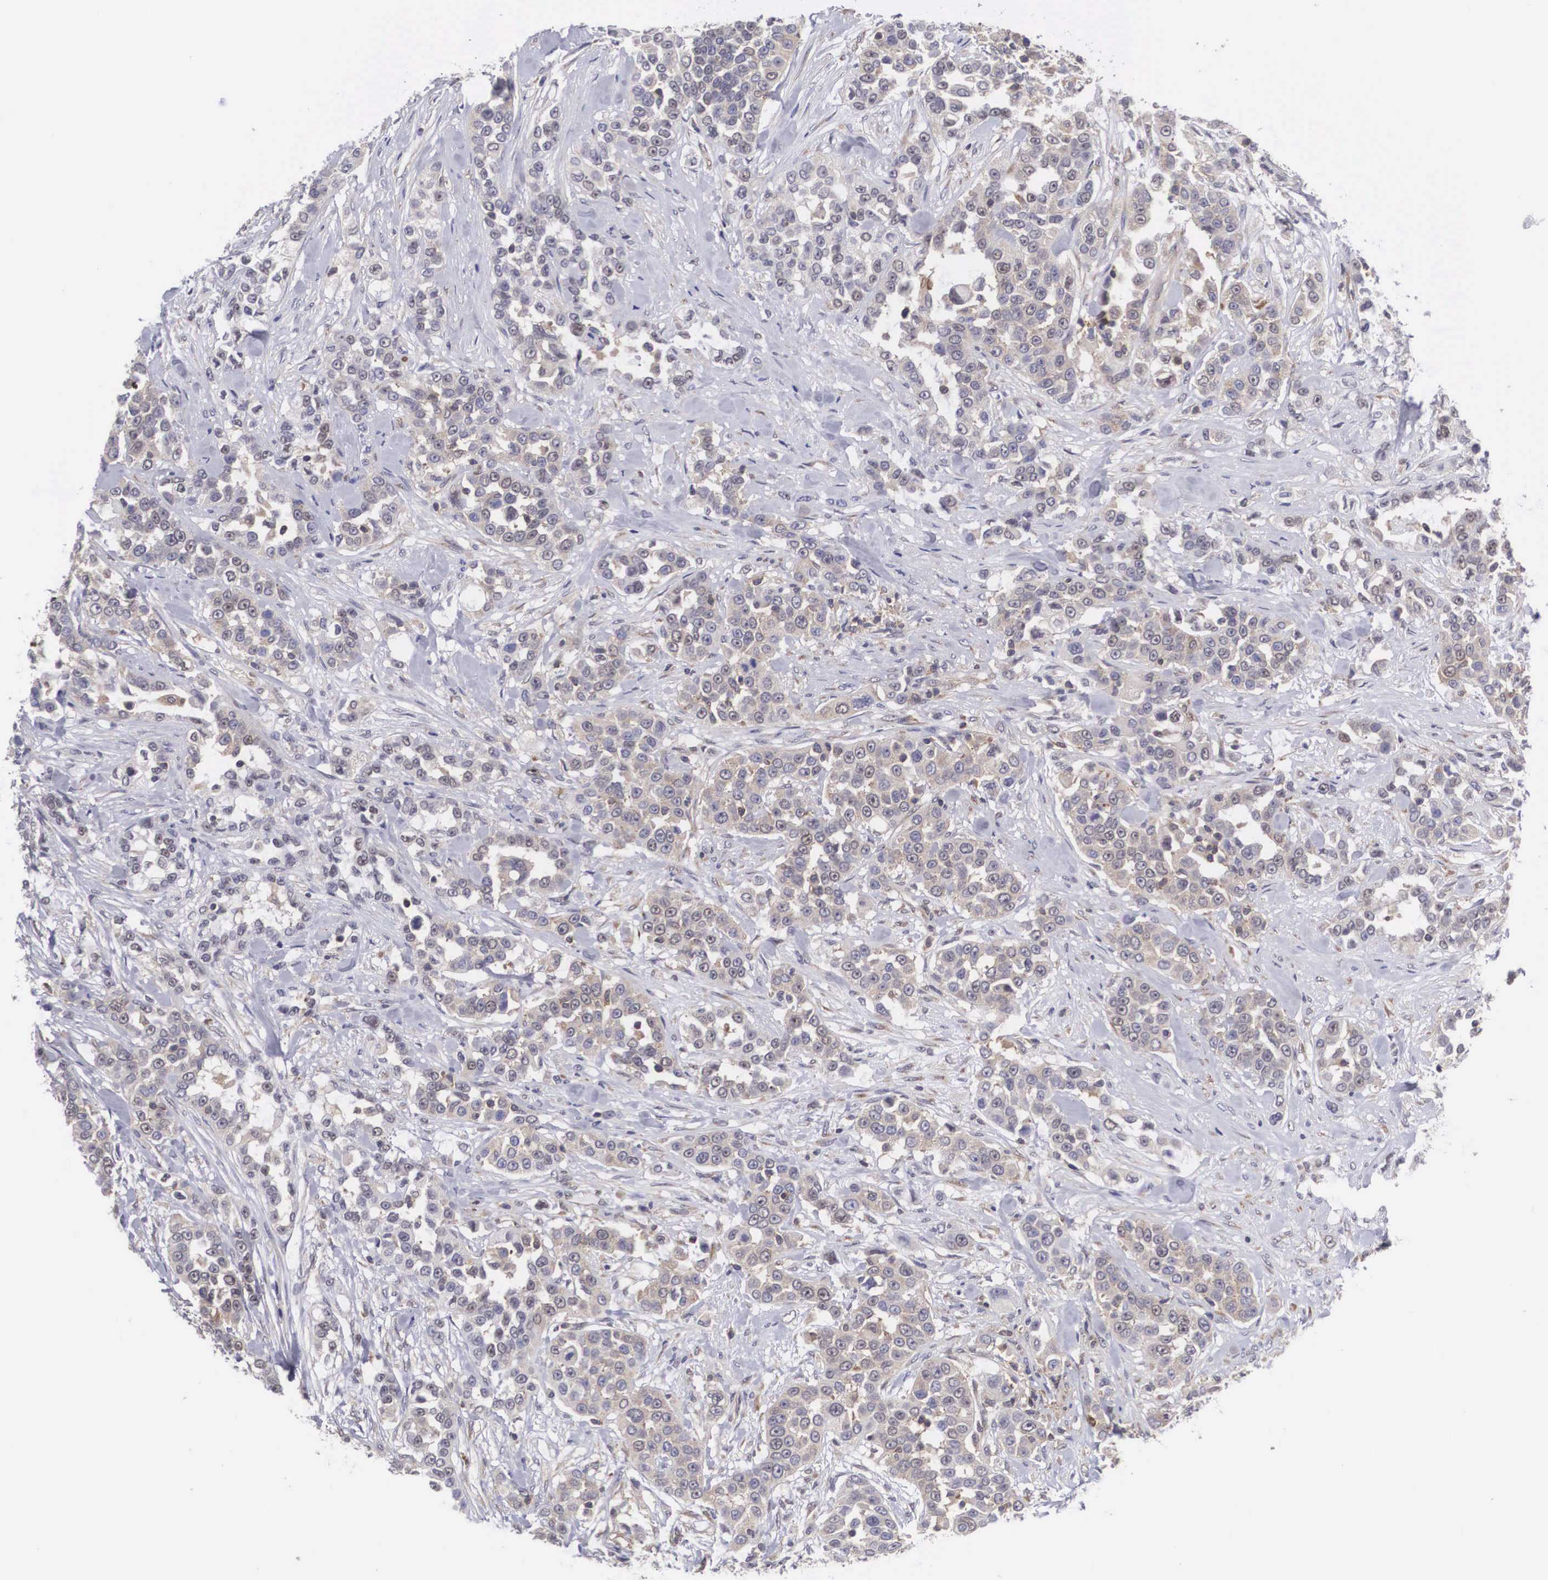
{"staining": {"intensity": "weak", "quantity": ">75%", "location": "cytoplasmic/membranous"}, "tissue": "urothelial cancer", "cell_type": "Tumor cells", "image_type": "cancer", "snomed": [{"axis": "morphology", "description": "Urothelial carcinoma, High grade"}, {"axis": "topography", "description": "Urinary bladder"}], "caption": "This image shows IHC staining of urothelial cancer, with low weak cytoplasmic/membranous staining in approximately >75% of tumor cells.", "gene": "ADSL", "patient": {"sex": "female", "age": 80}}